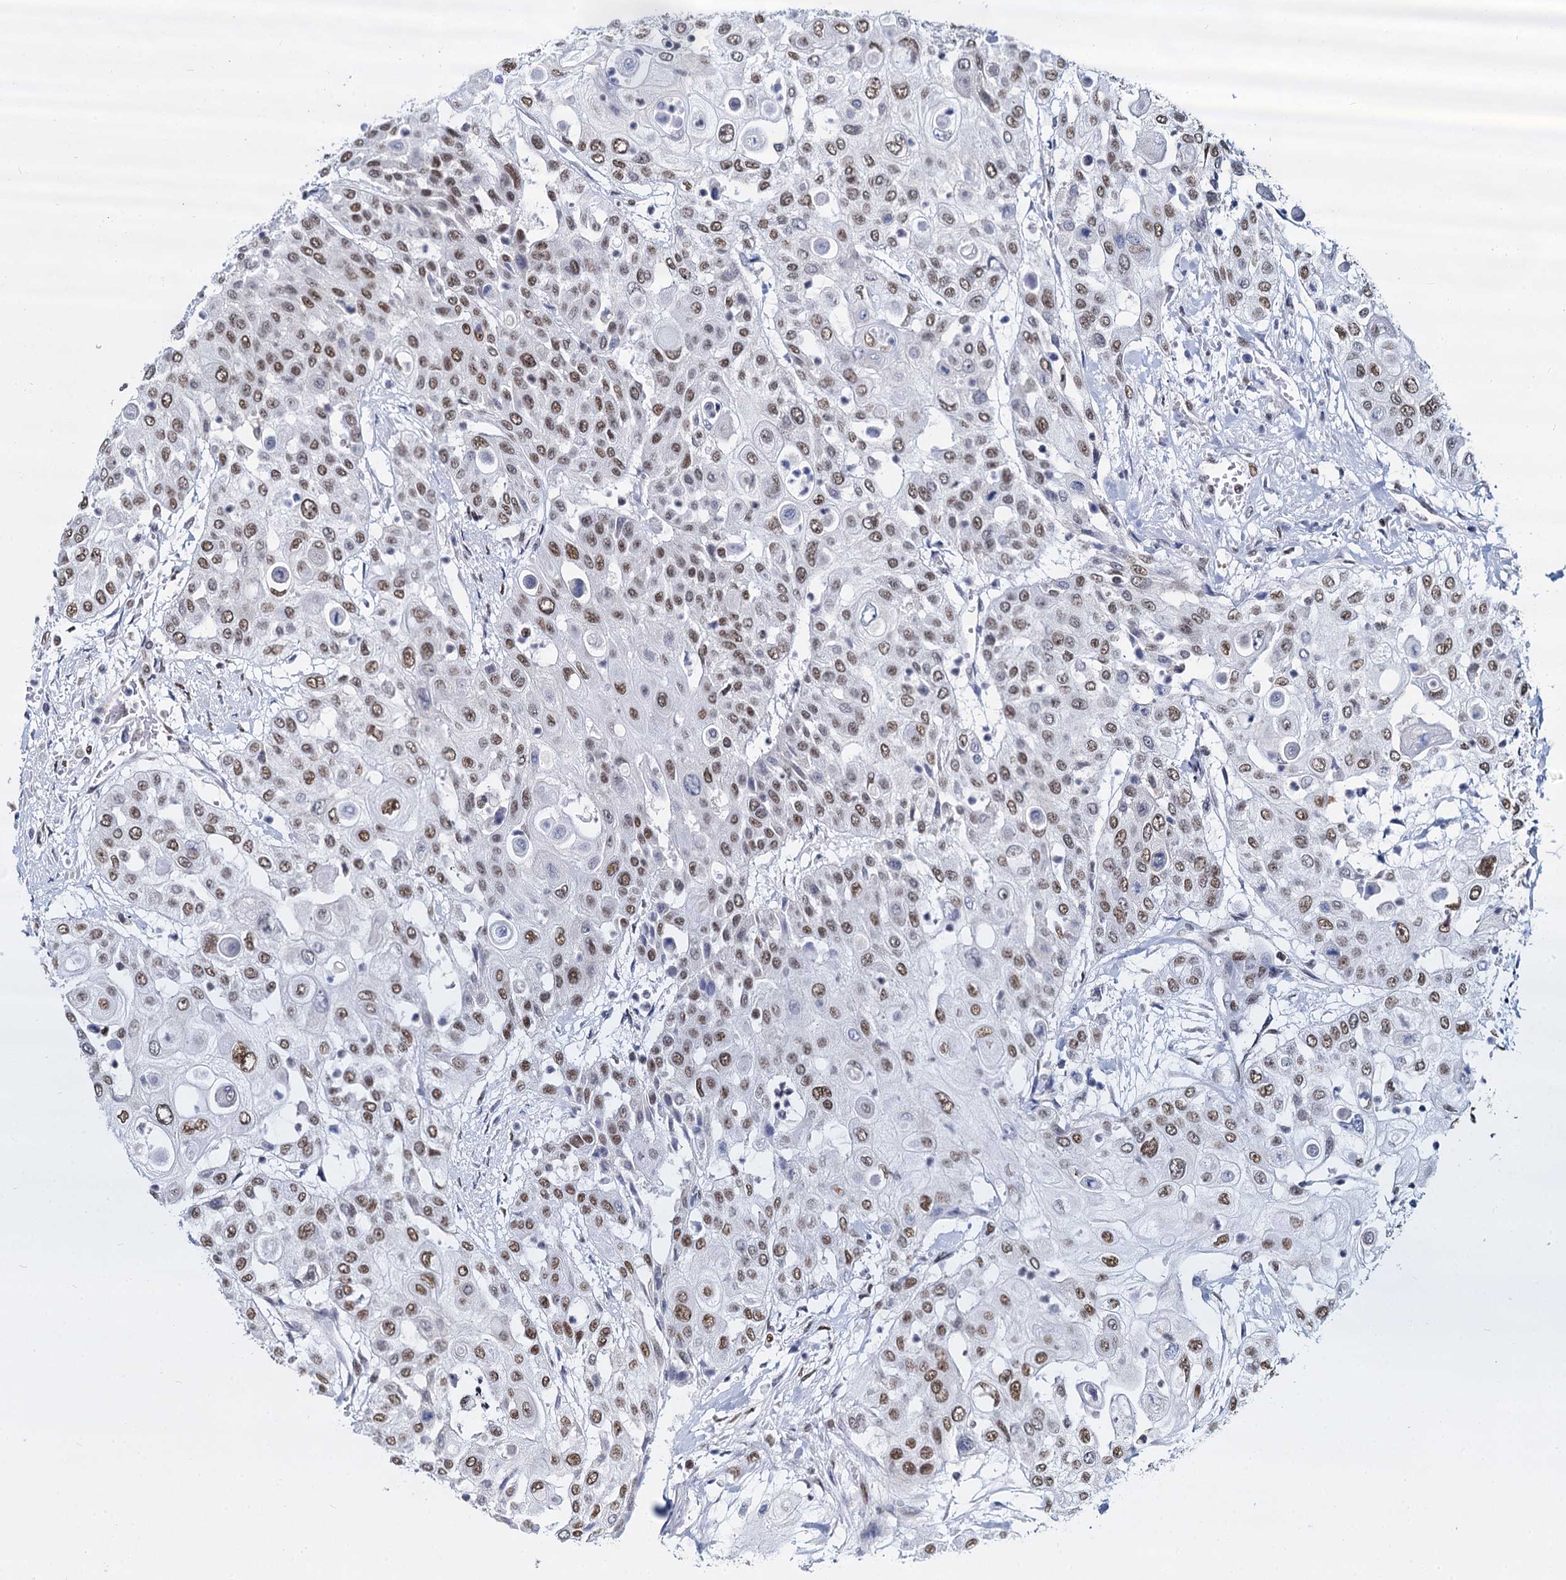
{"staining": {"intensity": "moderate", "quantity": ">75%", "location": "nuclear"}, "tissue": "urothelial cancer", "cell_type": "Tumor cells", "image_type": "cancer", "snomed": [{"axis": "morphology", "description": "Urothelial carcinoma, High grade"}, {"axis": "topography", "description": "Urinary bladder"}], "caption": "Immunohistochemical staining of urothelial cancer reveals moderate nuclear protein positivity in about >75% of tumor cells. Nuclei are stained in blue.", "gene": "DCPS", "patient": {"sex": "female", "age": 79}}